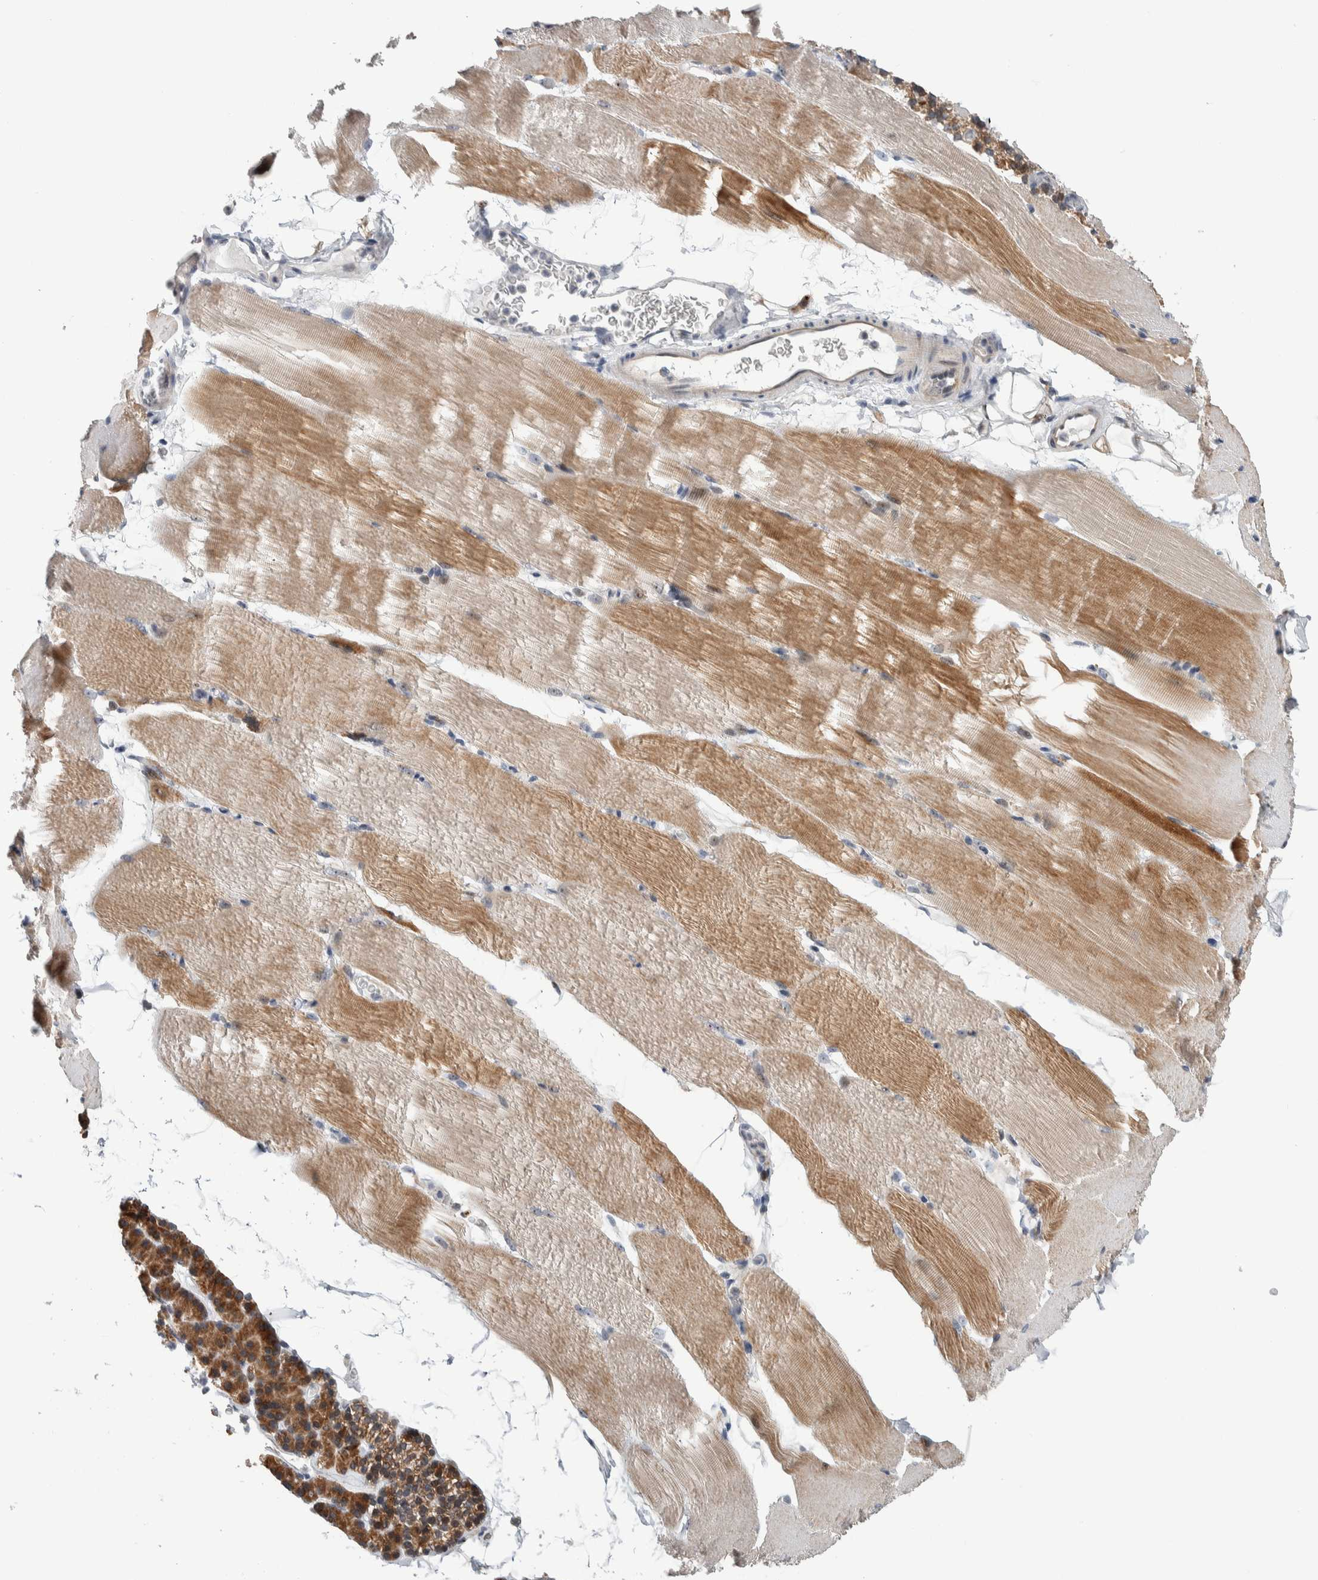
{"staining": {"intensity": "moderate", "quantity": "25%-75%", "location": "cytoplasmic/membranous"}, "tissue": "skeletal muscle", "cell_type": "Myocytes", "image_type": "normal", "snomed": [{"axis": "morphology", "description": "Normal tissue, NOS"}, {"axis": "topography", "description": "Skeletal muscle"}, {"axis": "topography", "description": "Parathyroid gland"}], "caption": "Moderate cytoplasmic/membranous positivity is appreciated in approximately 25%-75% of myocytes in benign skeletal muscle. (brown staining indicates protein expression, while blue staining denotes nuclei).", "gene": "PRRG4", "patient": {"sex": "female", "age": 37}}